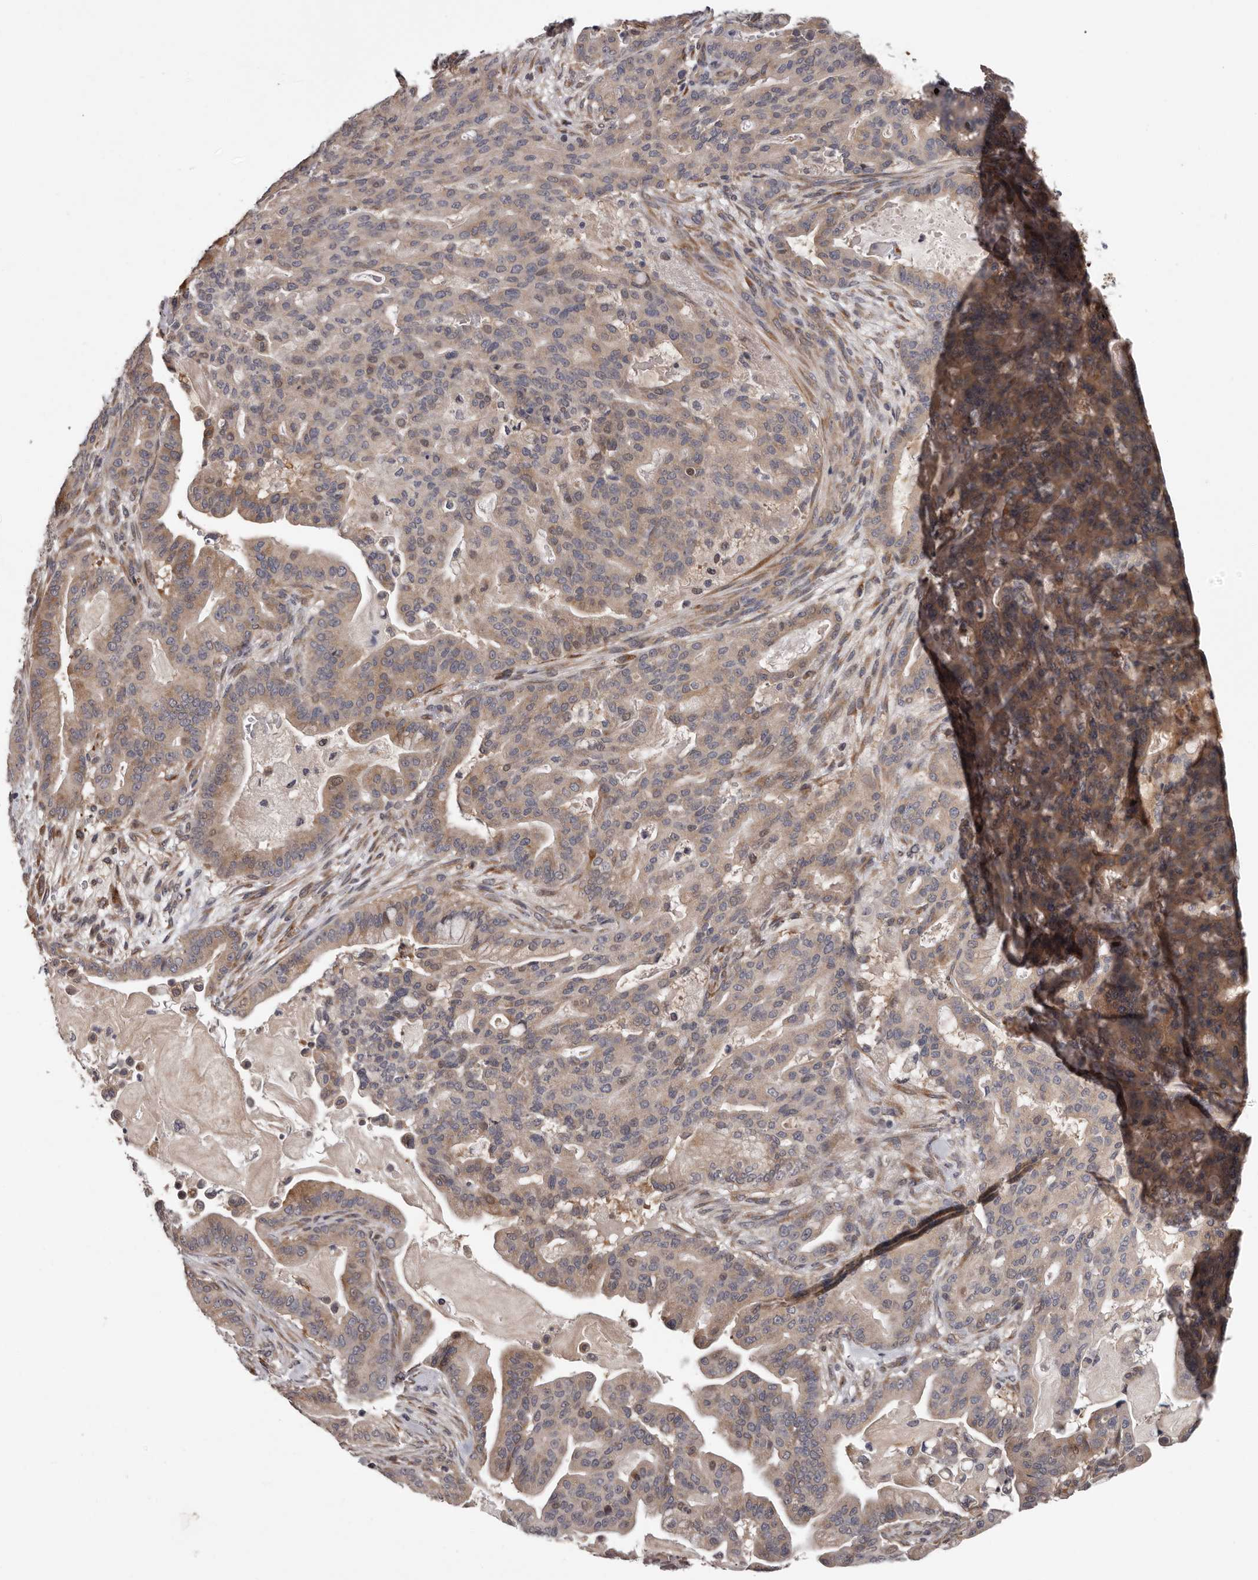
{"staining": {"intensity": "moderate", "quantity": ">75%", "location": "cytoplasmic/membranous"}, "tissue": "pancreatic cancer", "cell_type": "Tumor cells", "image_type": "cancer", "snomed": [{"axis": "morphology", "description": "Adenocarcinoma, NOS"}, {"axis": "topography", "description": "Pancreas"}], "caption": "Immunohistochemistry (DAB) staining of pancreatic cancer (adenocarcinoma) exhibits moderate cytoplasmic/membranous protein positivity in approximately >75% of tumor cells.", "gene": "MED8", "patient": {"sex": "male", "age": 63}}